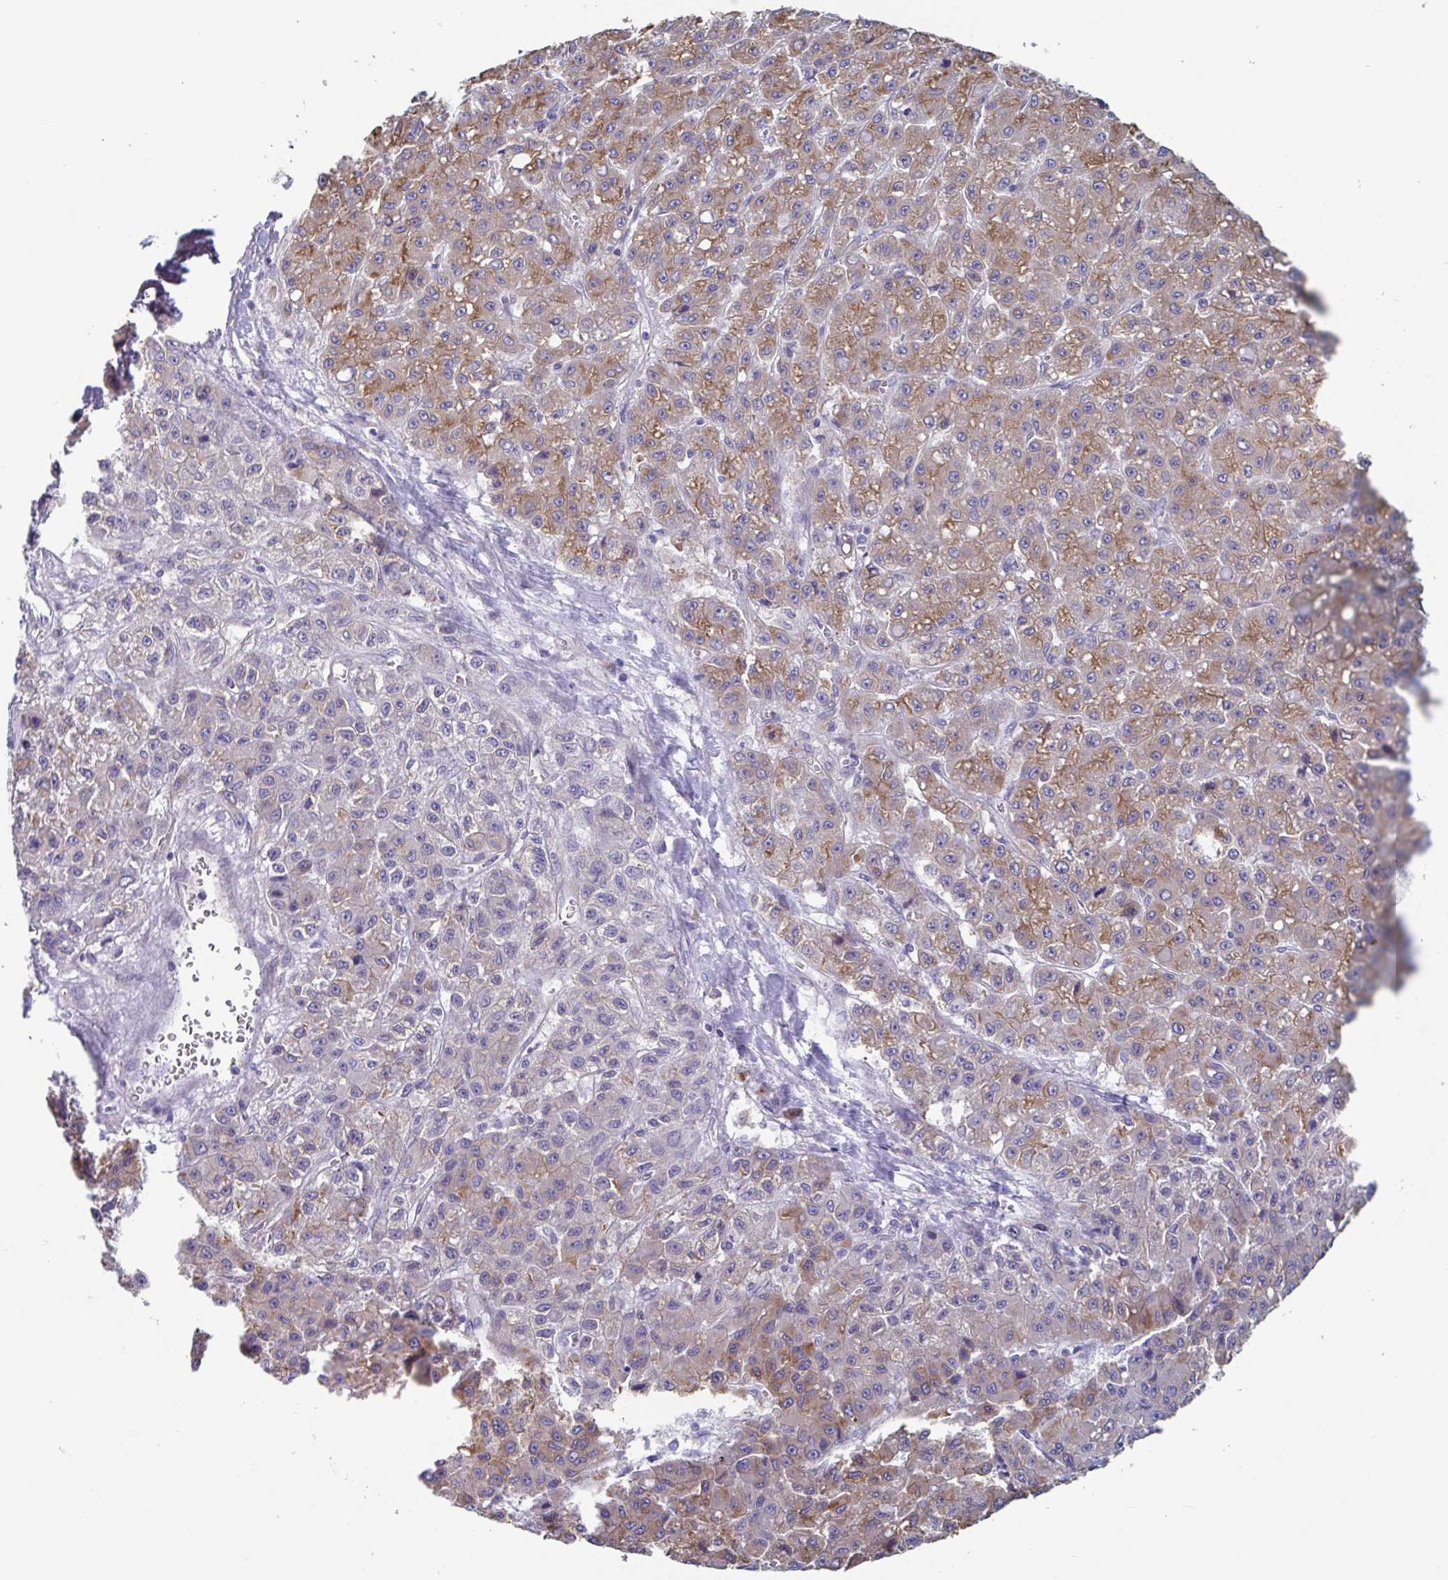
{"staining": {"intensity": "moderate", "quantity": ">75%", "location": "cytoplasmic/membranous"}, "tissue": "liver cancer", "cell_type": "Tumor cells", "image_type": "cancer", "snomed": [{"axis": "morphology", "description": "Carcinoma, Hepatocellular, NOS"}, {"axis": "topography", "description": "Liver"}], "caption": "About >75% of tumor cells in liver hepatocellular carcinoma demonstrate moderate cytoplasmic/membranous protein positivity as visualized by brown immunohistochemical staining.", "gene": "LPIN3", "patient": {"sex": "male", "age": 70}}